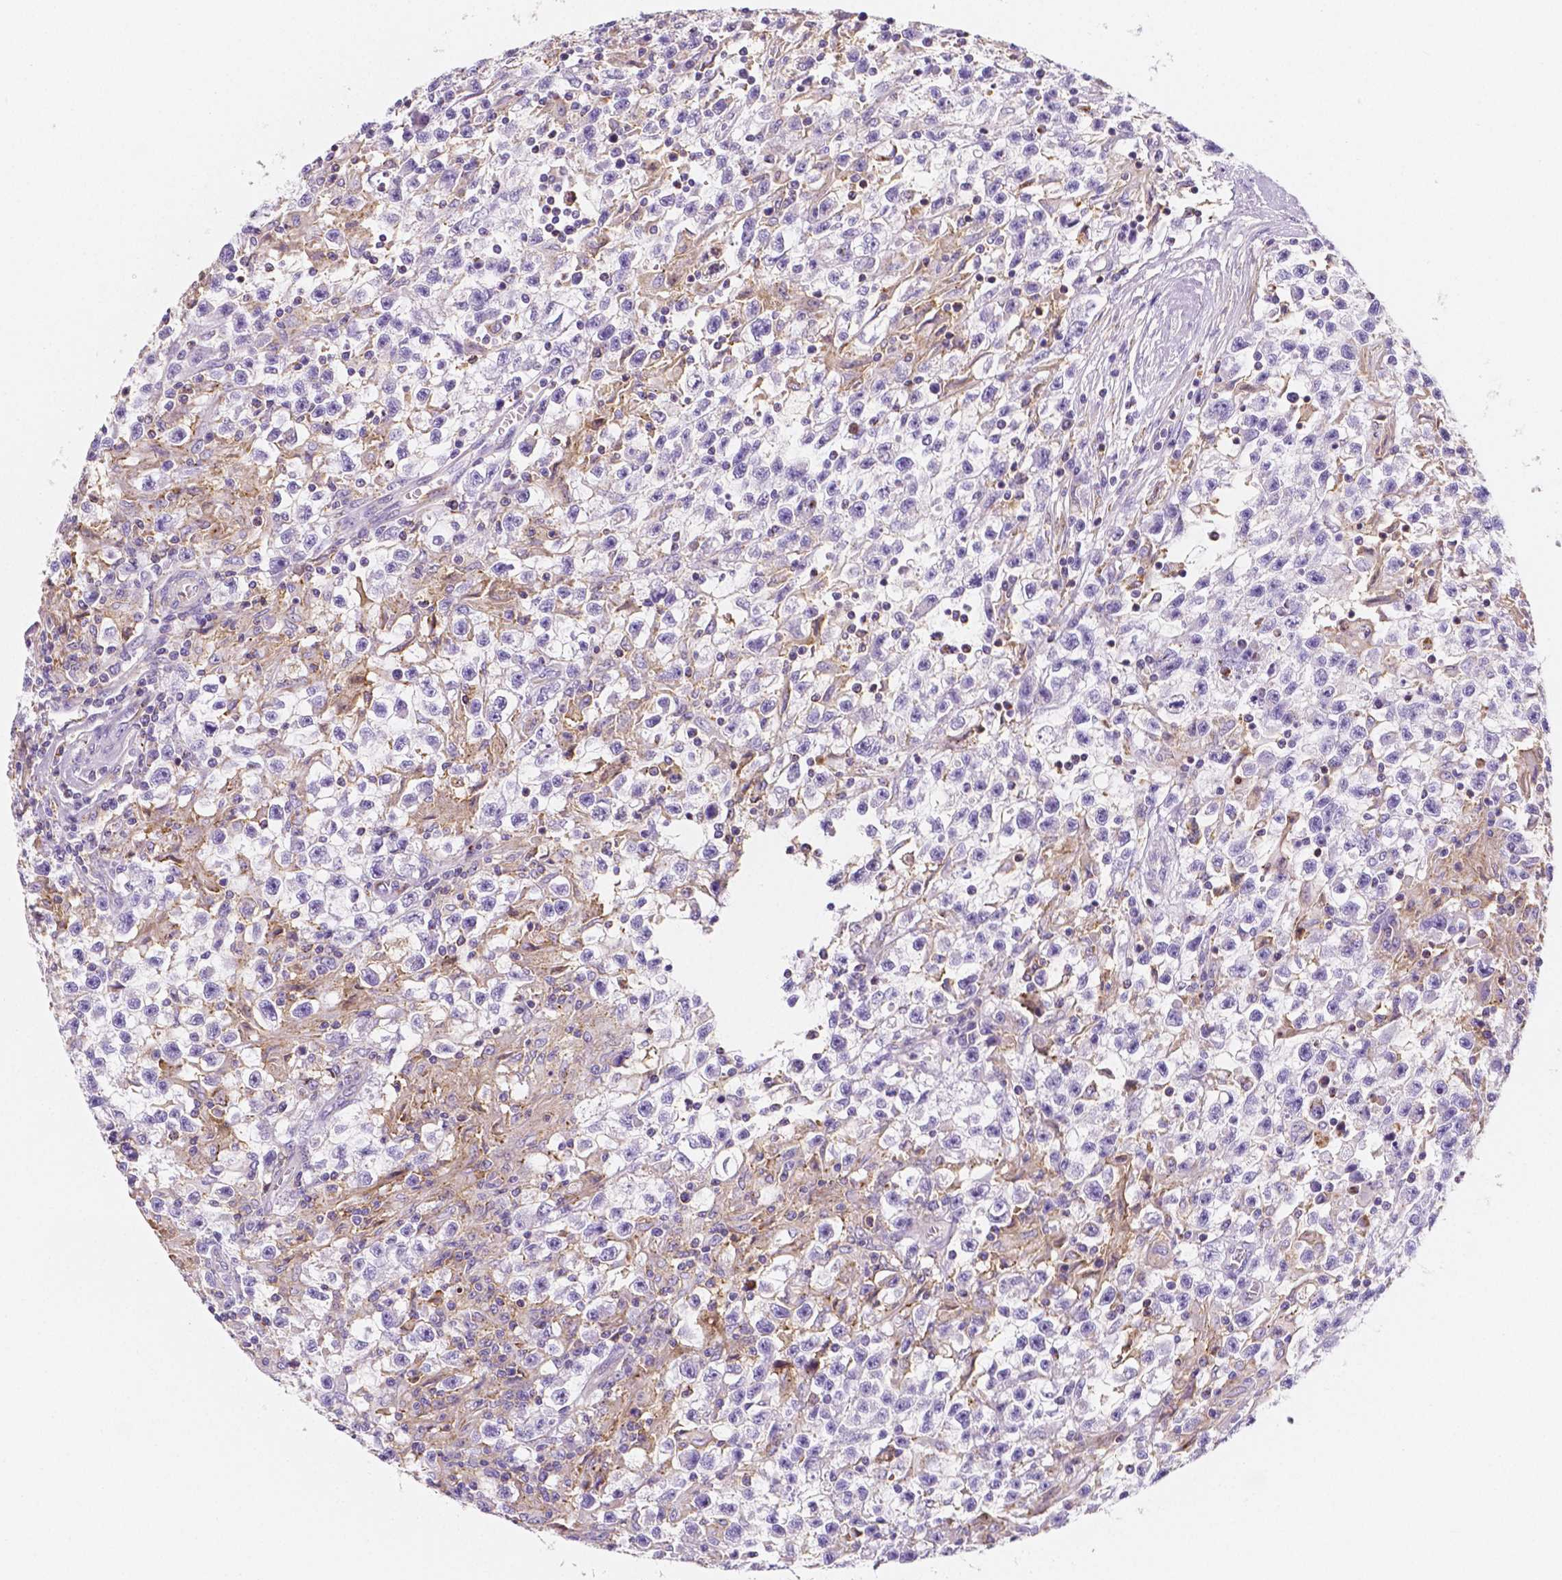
{"staining": {"intensity": "negative", "quantity": "none", "location": "none"}, "tissue": "testis cancer", "cell_type": "Tumor cells", "image_type": "cancer", "snomed": [{"axis": "morphology", "description": "Seminoma, NOS"}, {"axis": "topography", "description": "Testis"}], "caption": "Testis cancer stained for a protein using immunohistochemistry (IHC) exhibits no expression tumor cells.", "gene": "GABRD", "patient": {"sex": "male", "age": 31}}